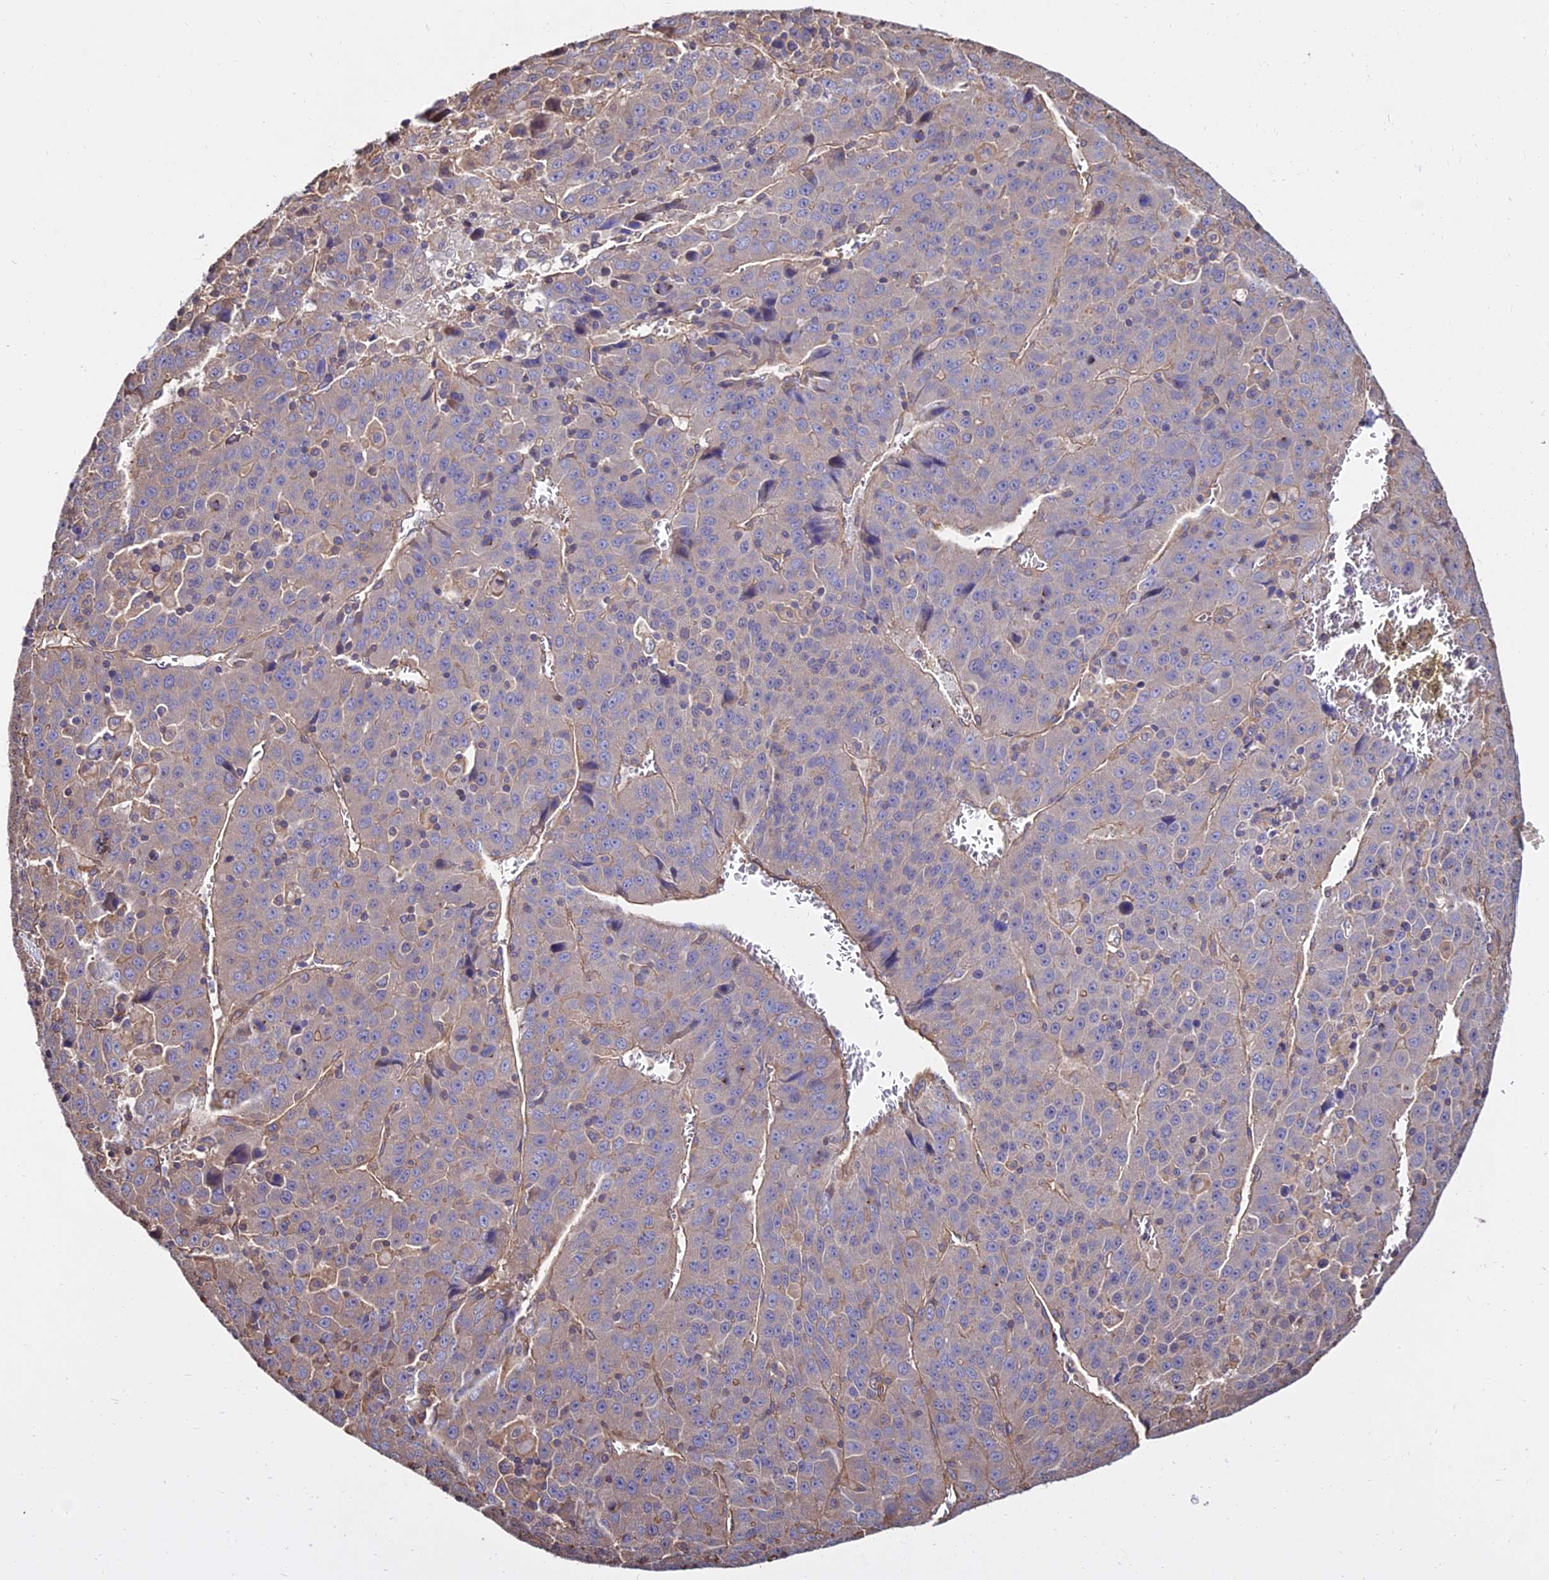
{"staining": {"intensity": "negative", "quantity": "none", "location": "none"}, "tissue": "liver cancer", "cell_type": "Tumor cells", "image_type": "cancer", "snomed": [{"axis": "morphology", "description": "Carcinoma, Hepatocellular, NOS"}, {"axis": "topography", "description": "Liver"}], "caption": "This is a micrograph of immunohistochemistry (IHC) staining of liver cancer (hepatocellular carcinoma), which shows no staining in tumor cells.", "gene": "CALM2", "patient": {"sex": "female", "age": 53}}